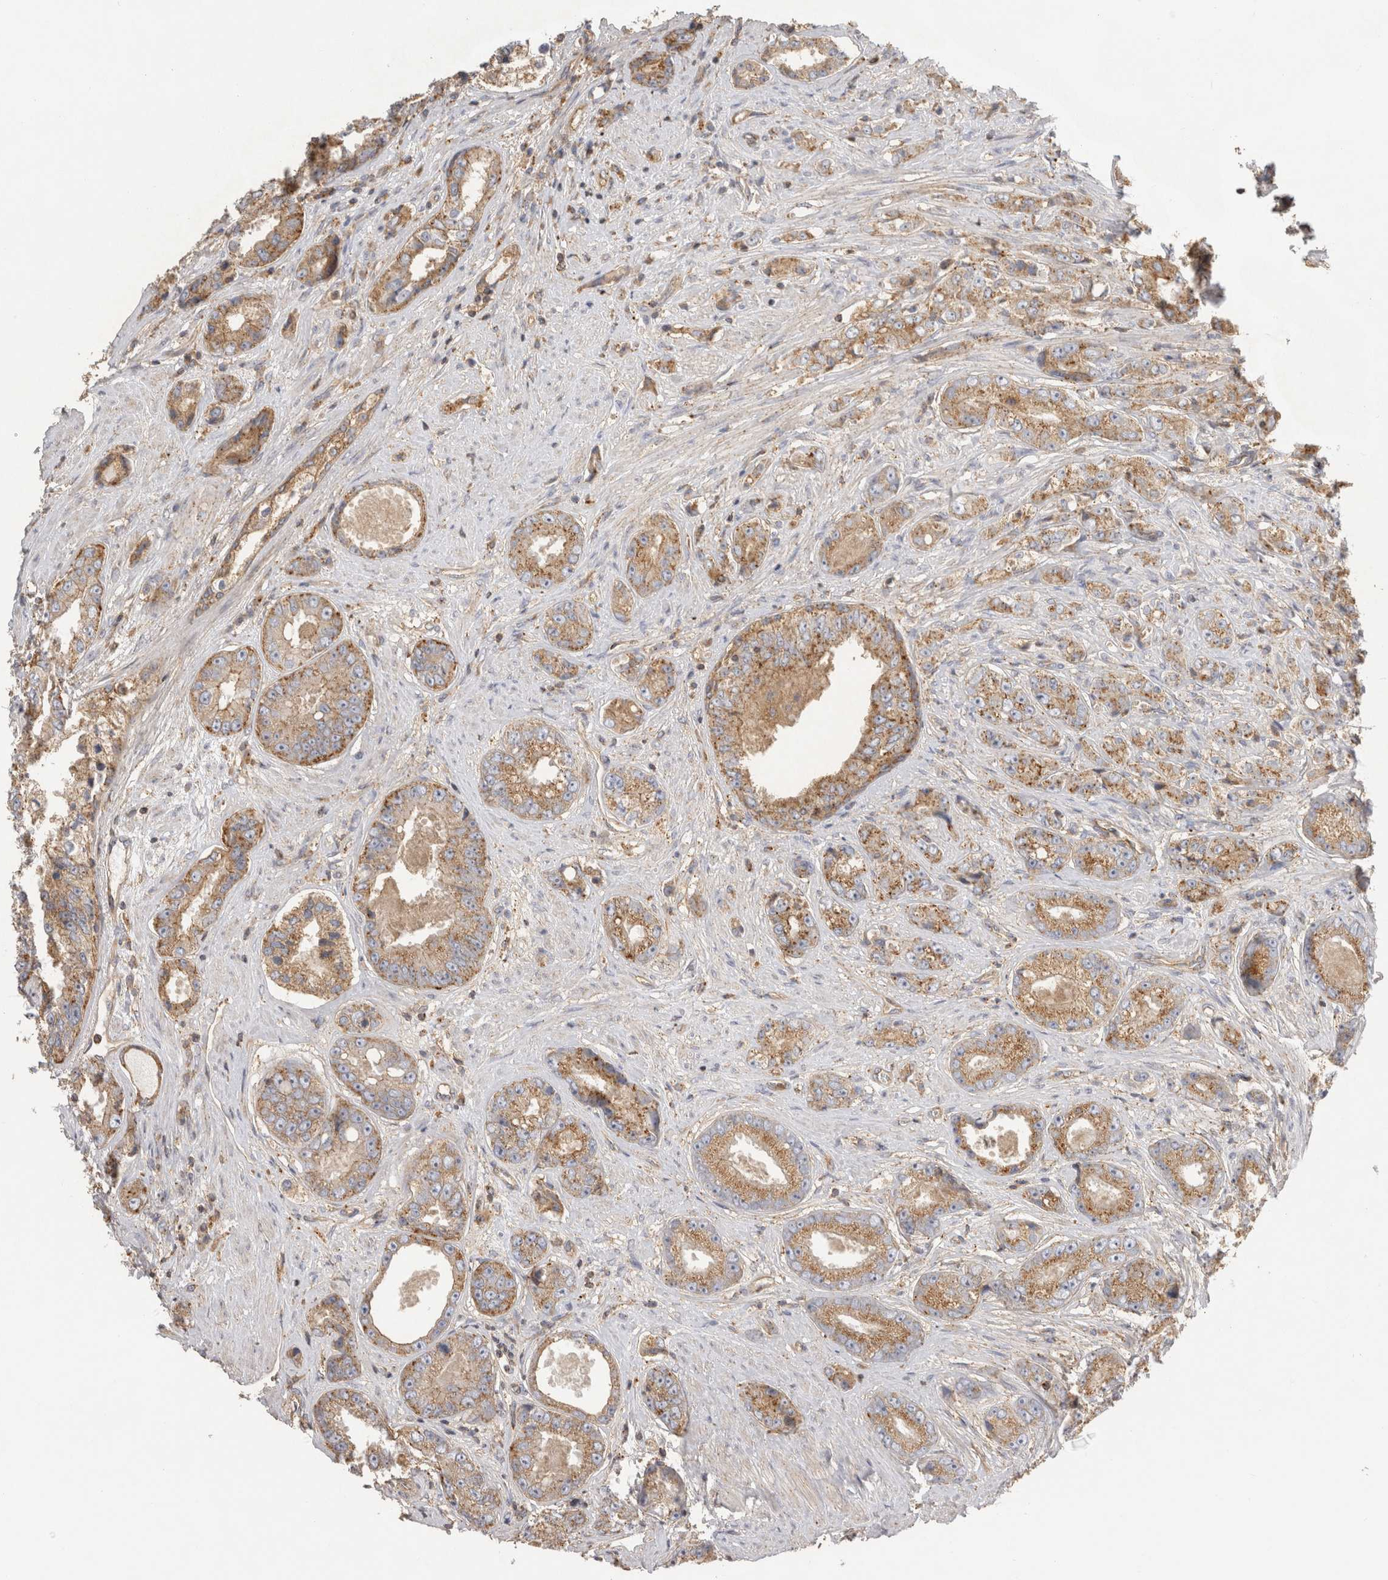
{"staining": {"intensity": "moderate", "quantity": ">75%", "location": "cytoplasmic/membranous"}, "tissue": "prostate cancer", "cell_type": "Tumor cells", "image_type": "cancer", "snomed": [{"axis": "morphology", "description": "Adenocarcinoma, High grade"}, {"axis": "topography", "description": "Prostate"}], "caption": "A micrograph of human high-grade adenocarcinoma (prostate) stained for a protein shows moderate cytoplasmic/membranous brown staining in tumor cells.", "gene": "CHMP6", "patient": {"sex": "male", "age": 61}}